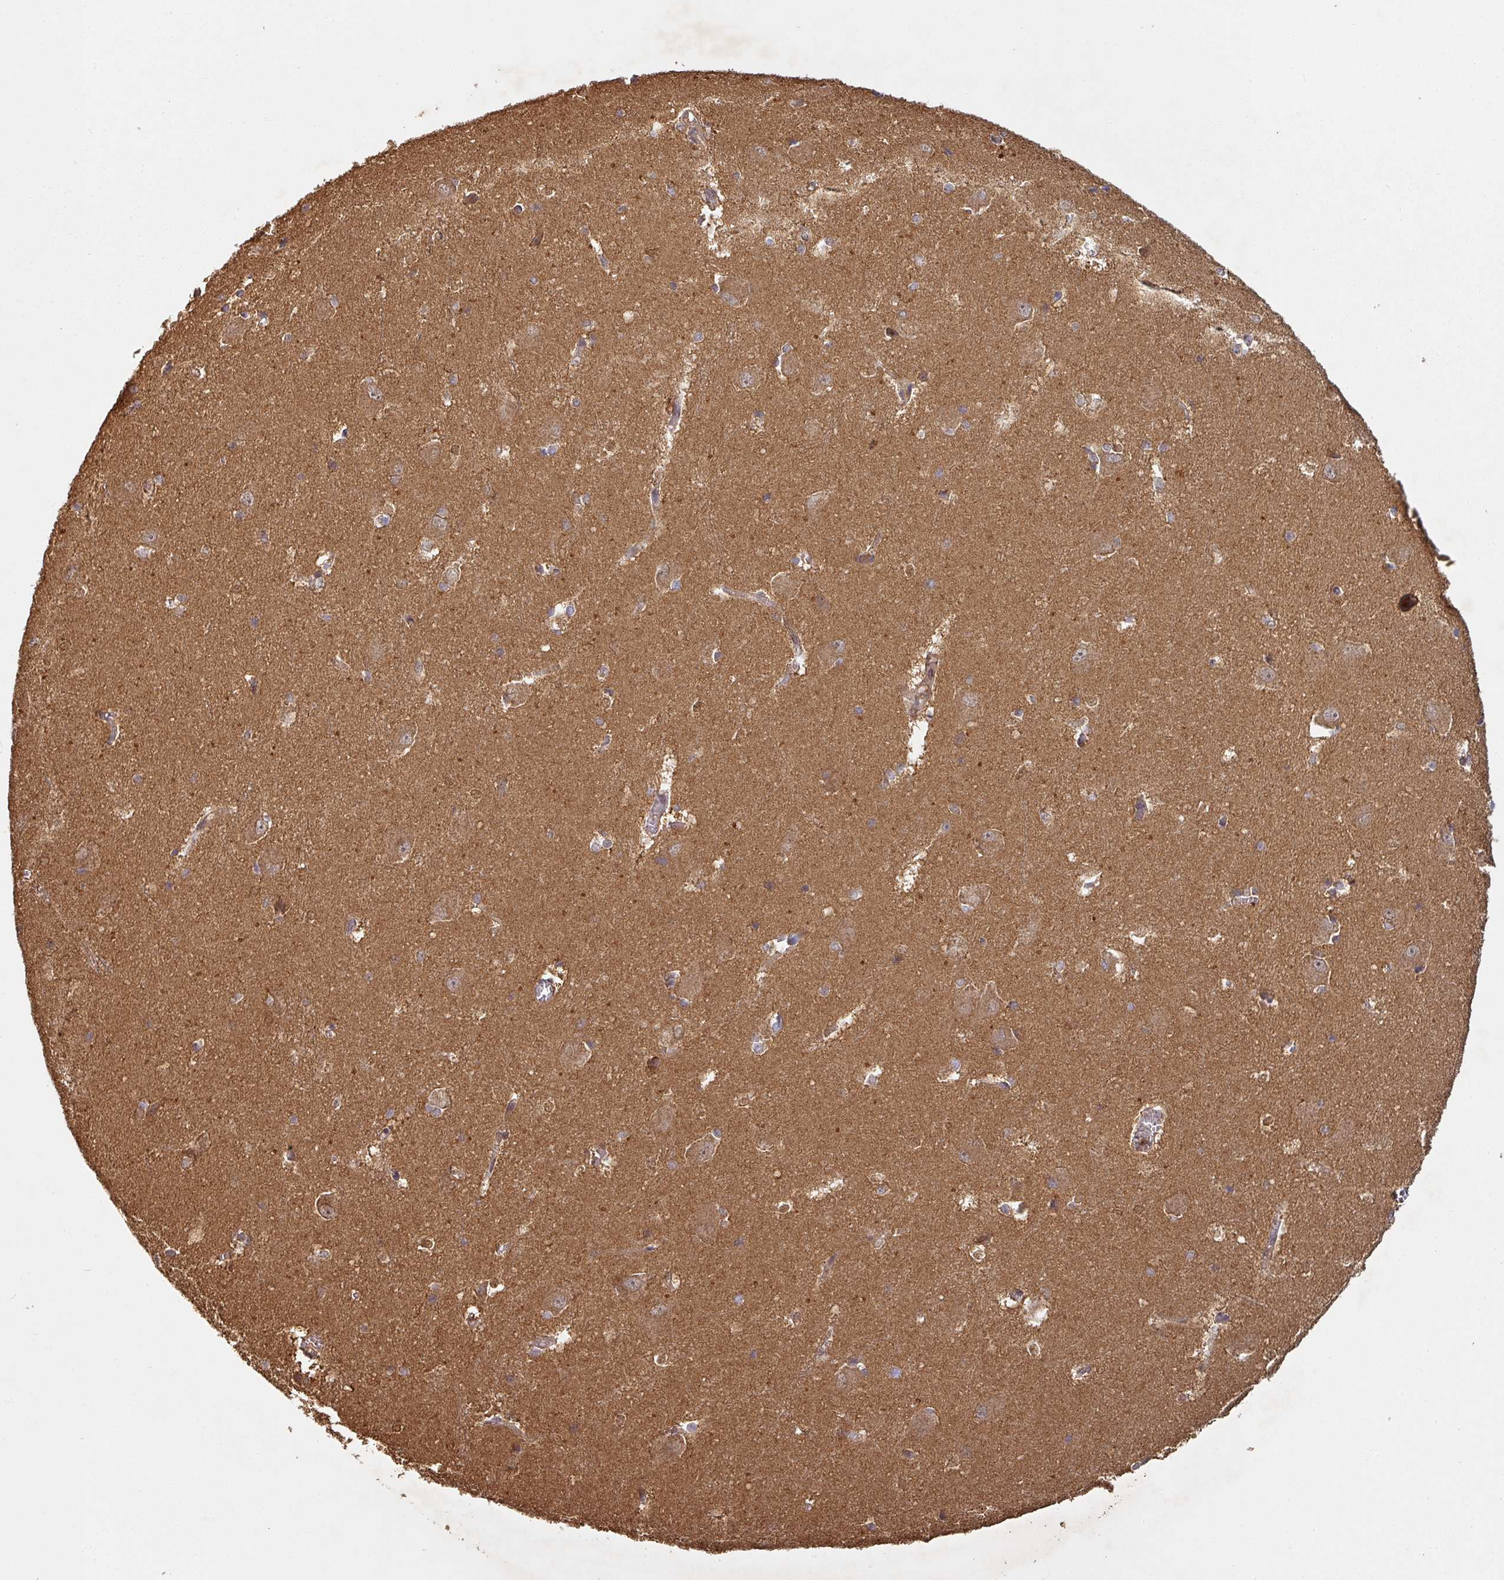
{"staining": {"intensity": "moderate", "quantity": ">75%", "location": "cytoplasmic/membranous"}, "tissue": "hippocampus", "cell_type": "Glial cells", "image_type": "normal", "snomed": [{"axis": "morphology", "description": "Normal tissue, NOS"}, {"axis": "topography", "description": "Hippocampus"}], "caption": "The immunohistochemical stain highlights moderate cytoplasmic/membranous staining in glial cells of benign hippocampus.", "gene": "ZNF322", "patient": {"sex": "female", "age": 64}}